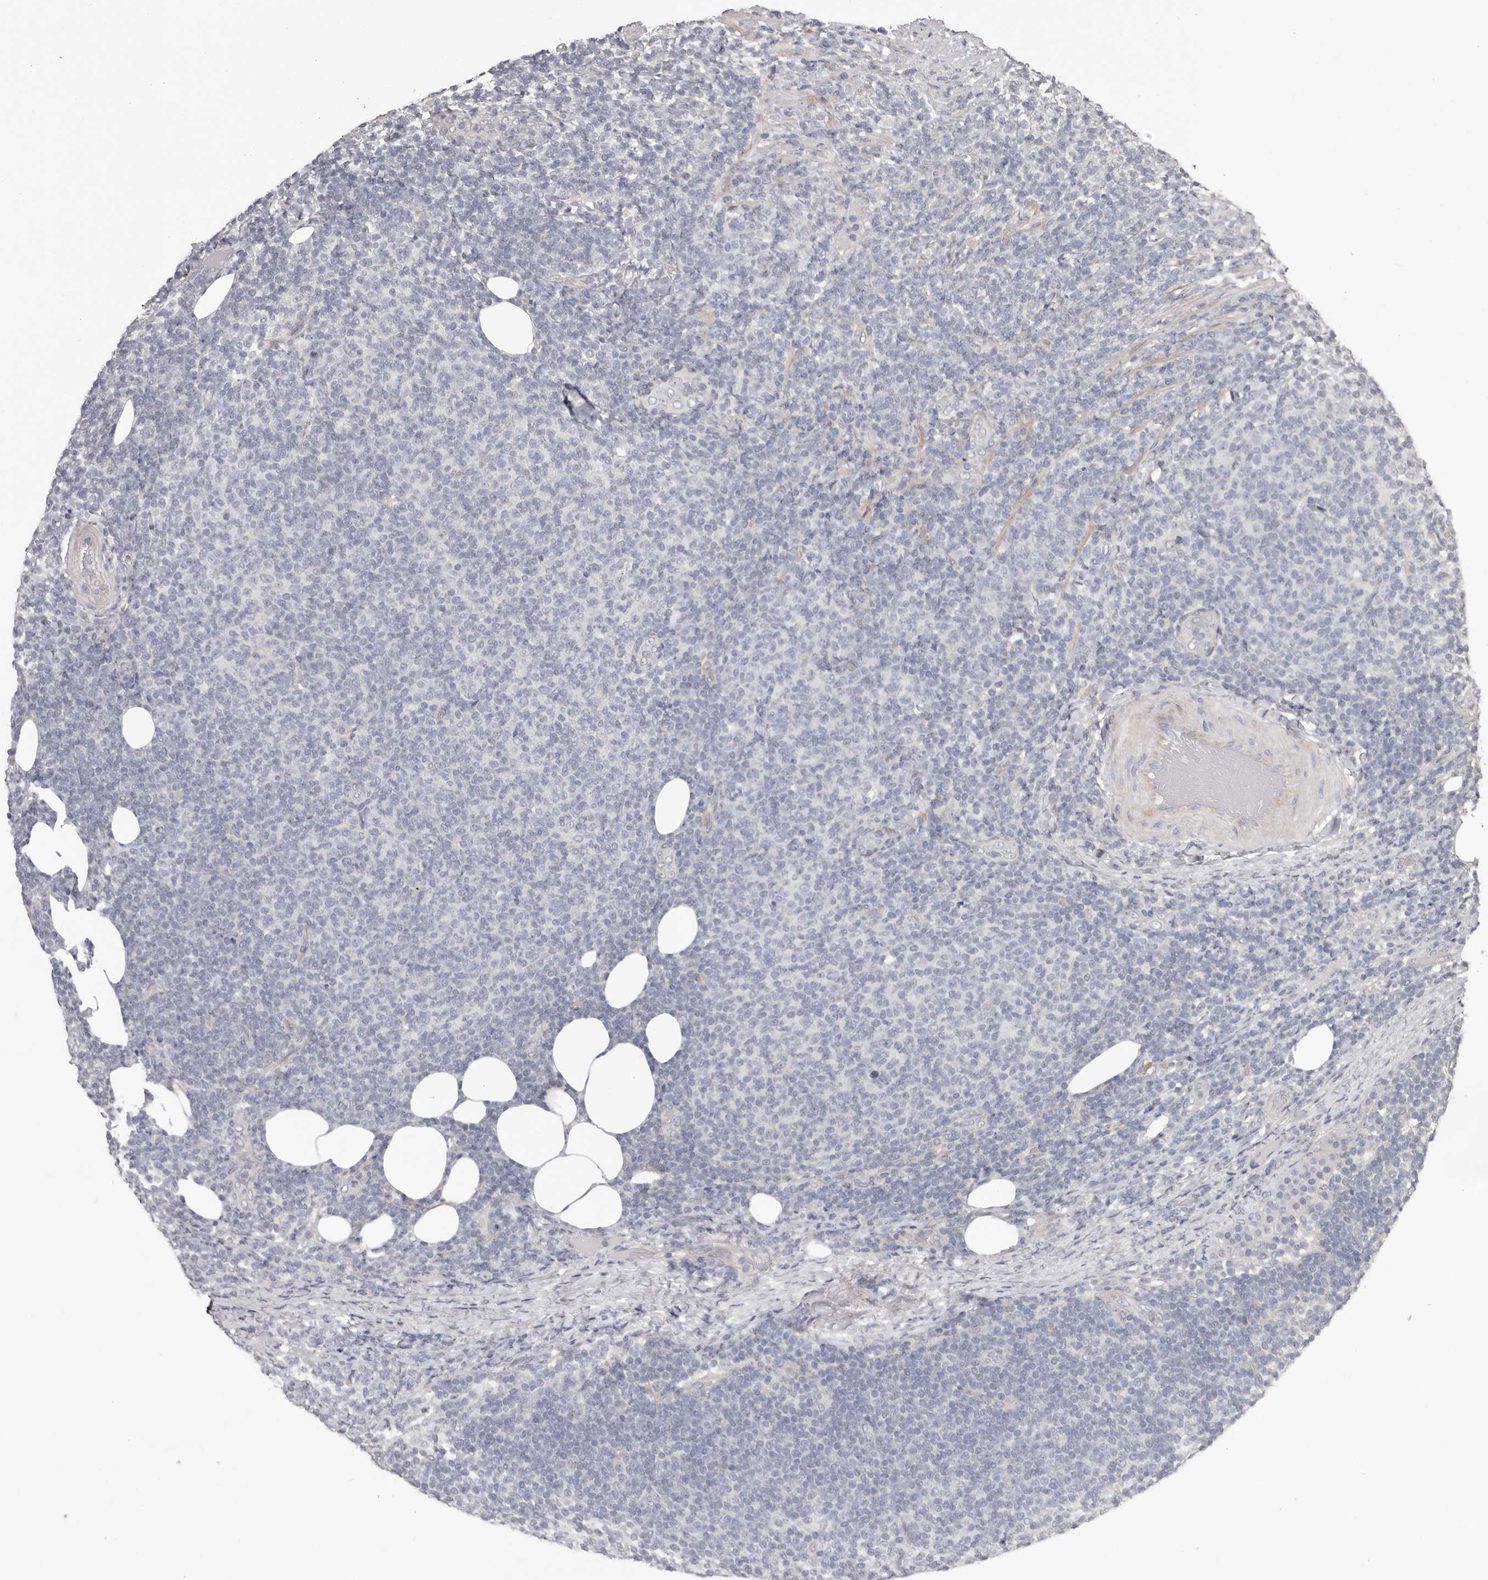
{"staining": {"intensity": "negative", "quantity": "none", "location": "none"}, "tissue": "lymphoma", "cell_type": "Tumor cells", "image_type": "cancer", "snomed": [{"axis": "morphology", "description": "Malignant lymphoma, non-Hodgkin's type, Low grade"}, {"axis": "topography", "description": "Lymph node"}], "caption": "Tumor cells are negative for brown protein staining in lymphoma. (Brightfield microscopy of DAB (3,3'-diaminobenzidine) immunohistochemistry (IHC) at high magnification).", "gene": "KCNJ8", "patient": {"sex": "male", "age": 66}}